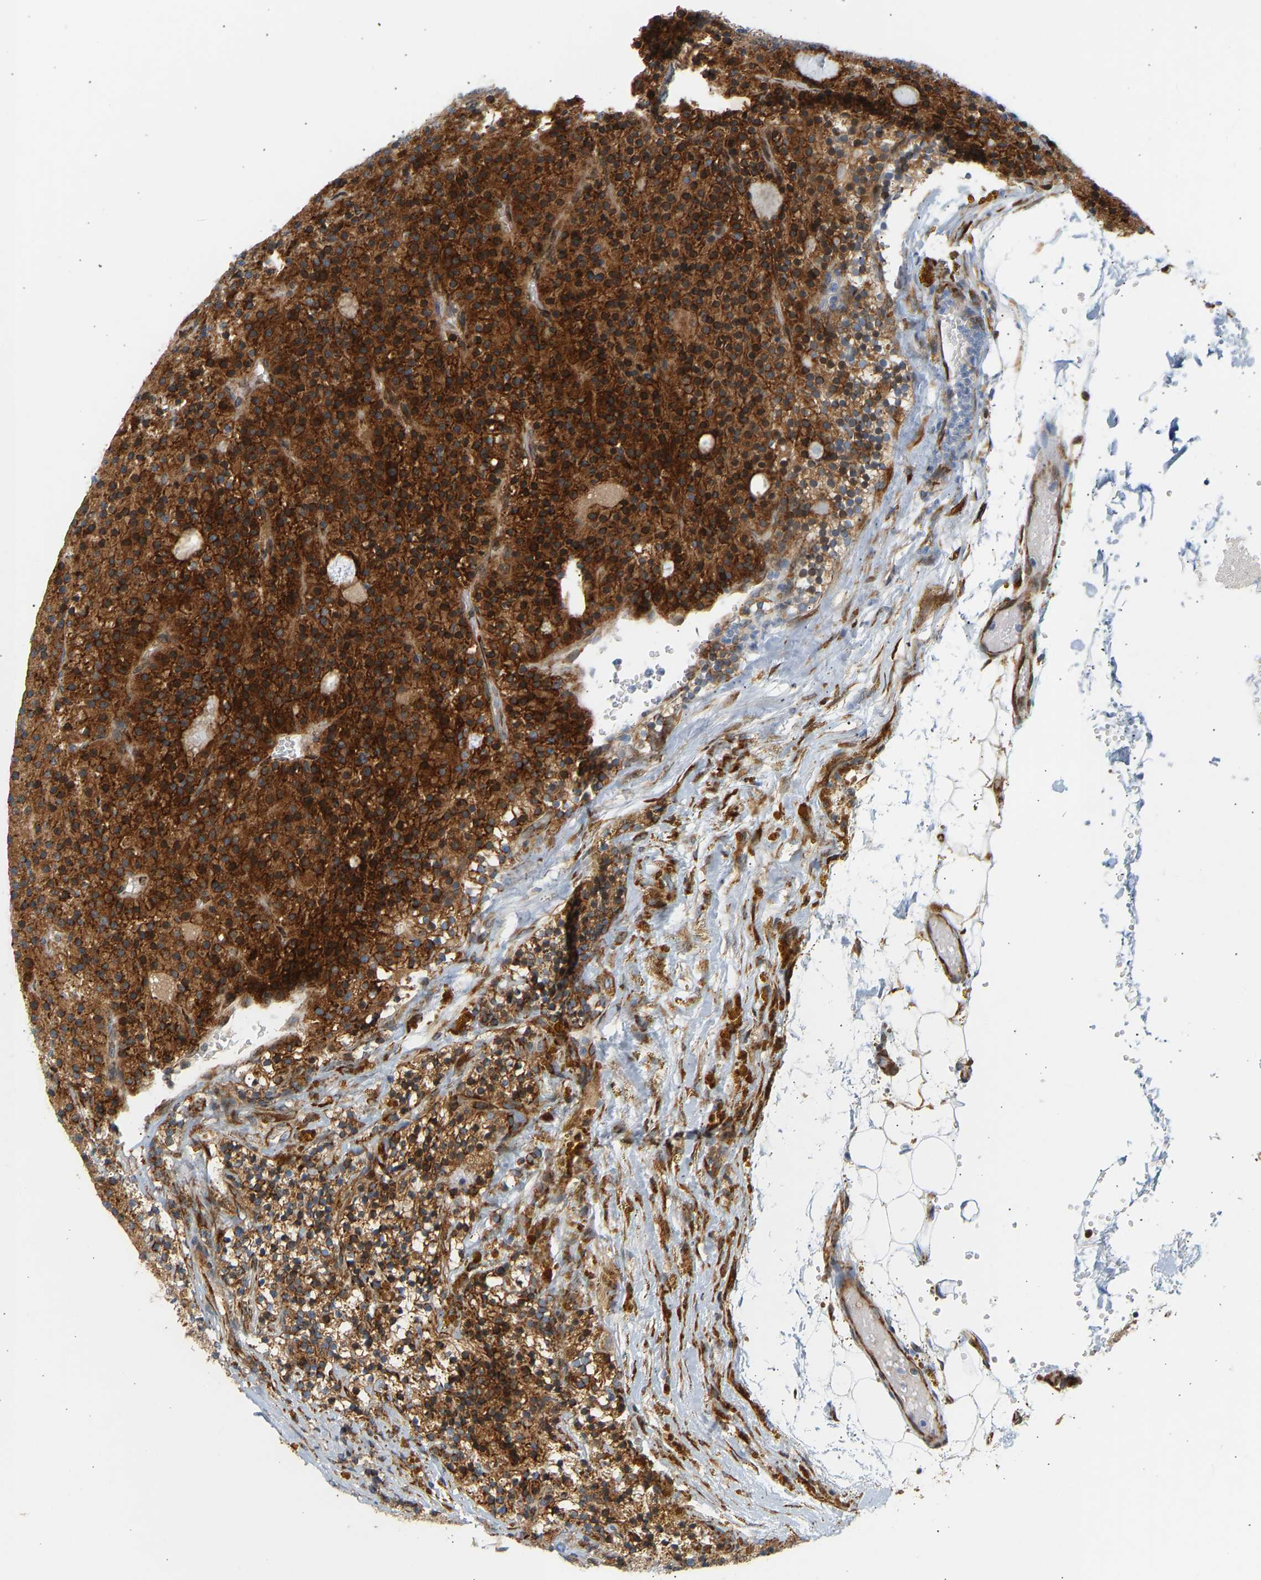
{"staining": {"intensity": "strong", "quantity": ">75%", "location": "cytoplasmic/membranous"}, "tissue": "parathyroid gland", "cell_type": "Glandular cells", "image_type": "normal", "snomed": [{"axis": "morphology", "description": "Normal tissue, NOS"}, {"axis": "morphology", "description": "Adenoma, NOS"}, {"axis": "topography", "description": "Parathyroid gland"}], "caption": "DAB immunohistochemical staining of unremarkable human parathyroid gland exhibits strong cytoplasmic/membranous protein positivity in about >75% of glandular cells. The staining was performed using DAB to visualize the protein expression in brown, while the nuclei were stained in blue with hematoxylin (Magnification: 20x).", "gene": "RPS14", "patient": {"sex": "male", "age": 75}}